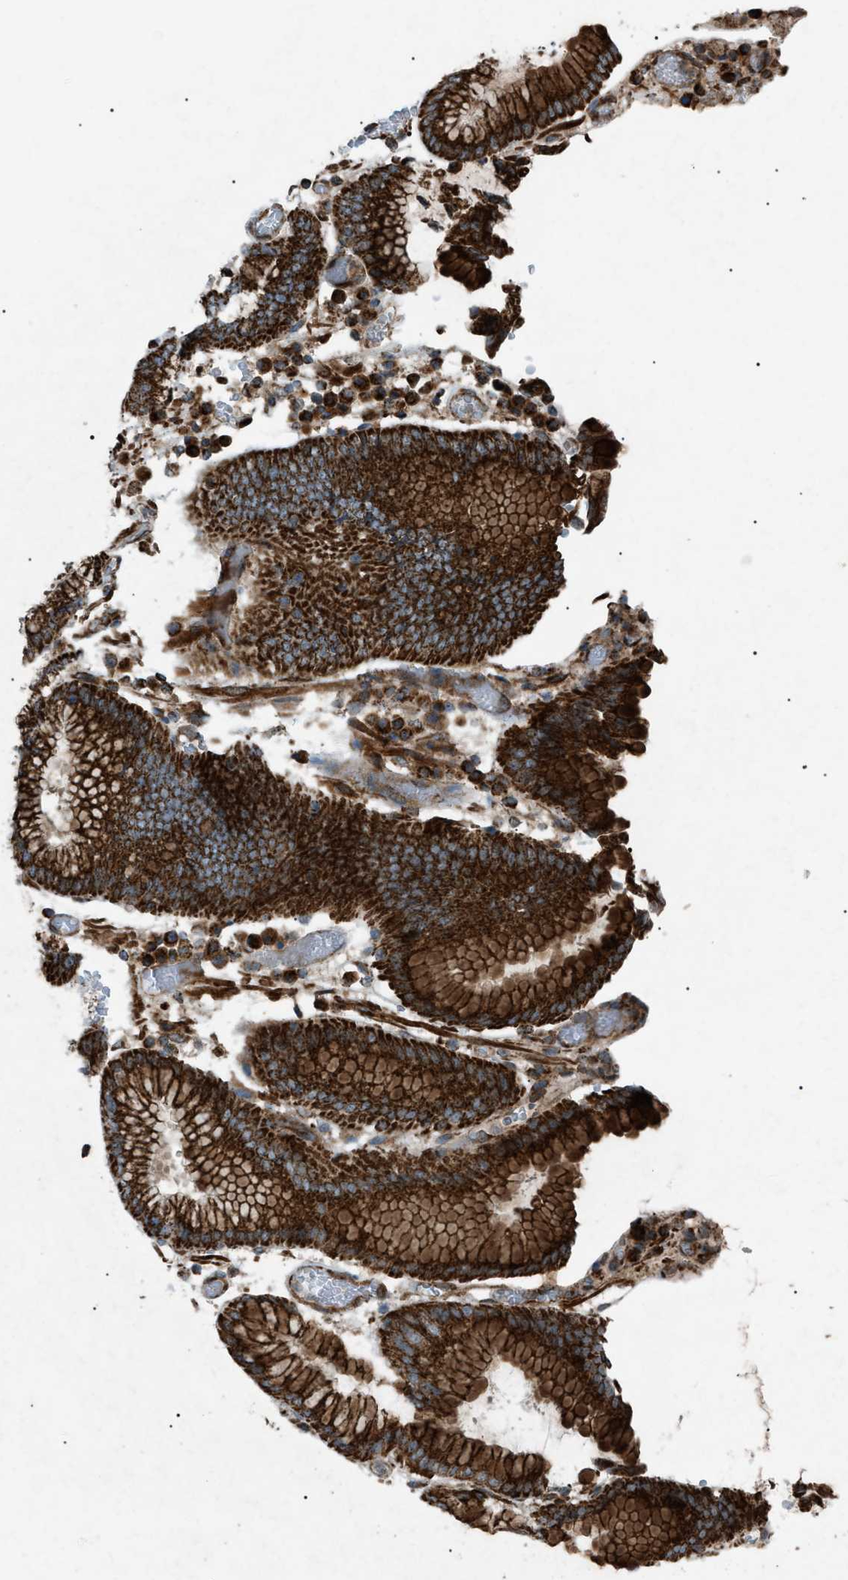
{"staining": {"intensity": "strong", "quantity": ">75%", "location": "cytoplasmic/membranous"}, "tissue": "stomach cancer", "cell_type": "Tumor cells", "image_type": "cancer", "snomed": [{"axis": "morphology", "description": "Normal tissue, NOS"}, {"axis": "morphology", "description": "Adenocarcinoma, NOS"}, {"axis": "topography", "description": "Stomach"}], "caption": "DAB immunohistochemical staining of stomach cancer shows strong cytoplasmic/membranous protein staining in about >75% of tumor cells.", "gene": "C1GALT1C1", "patient": {"sex": "male", "age": 48}}